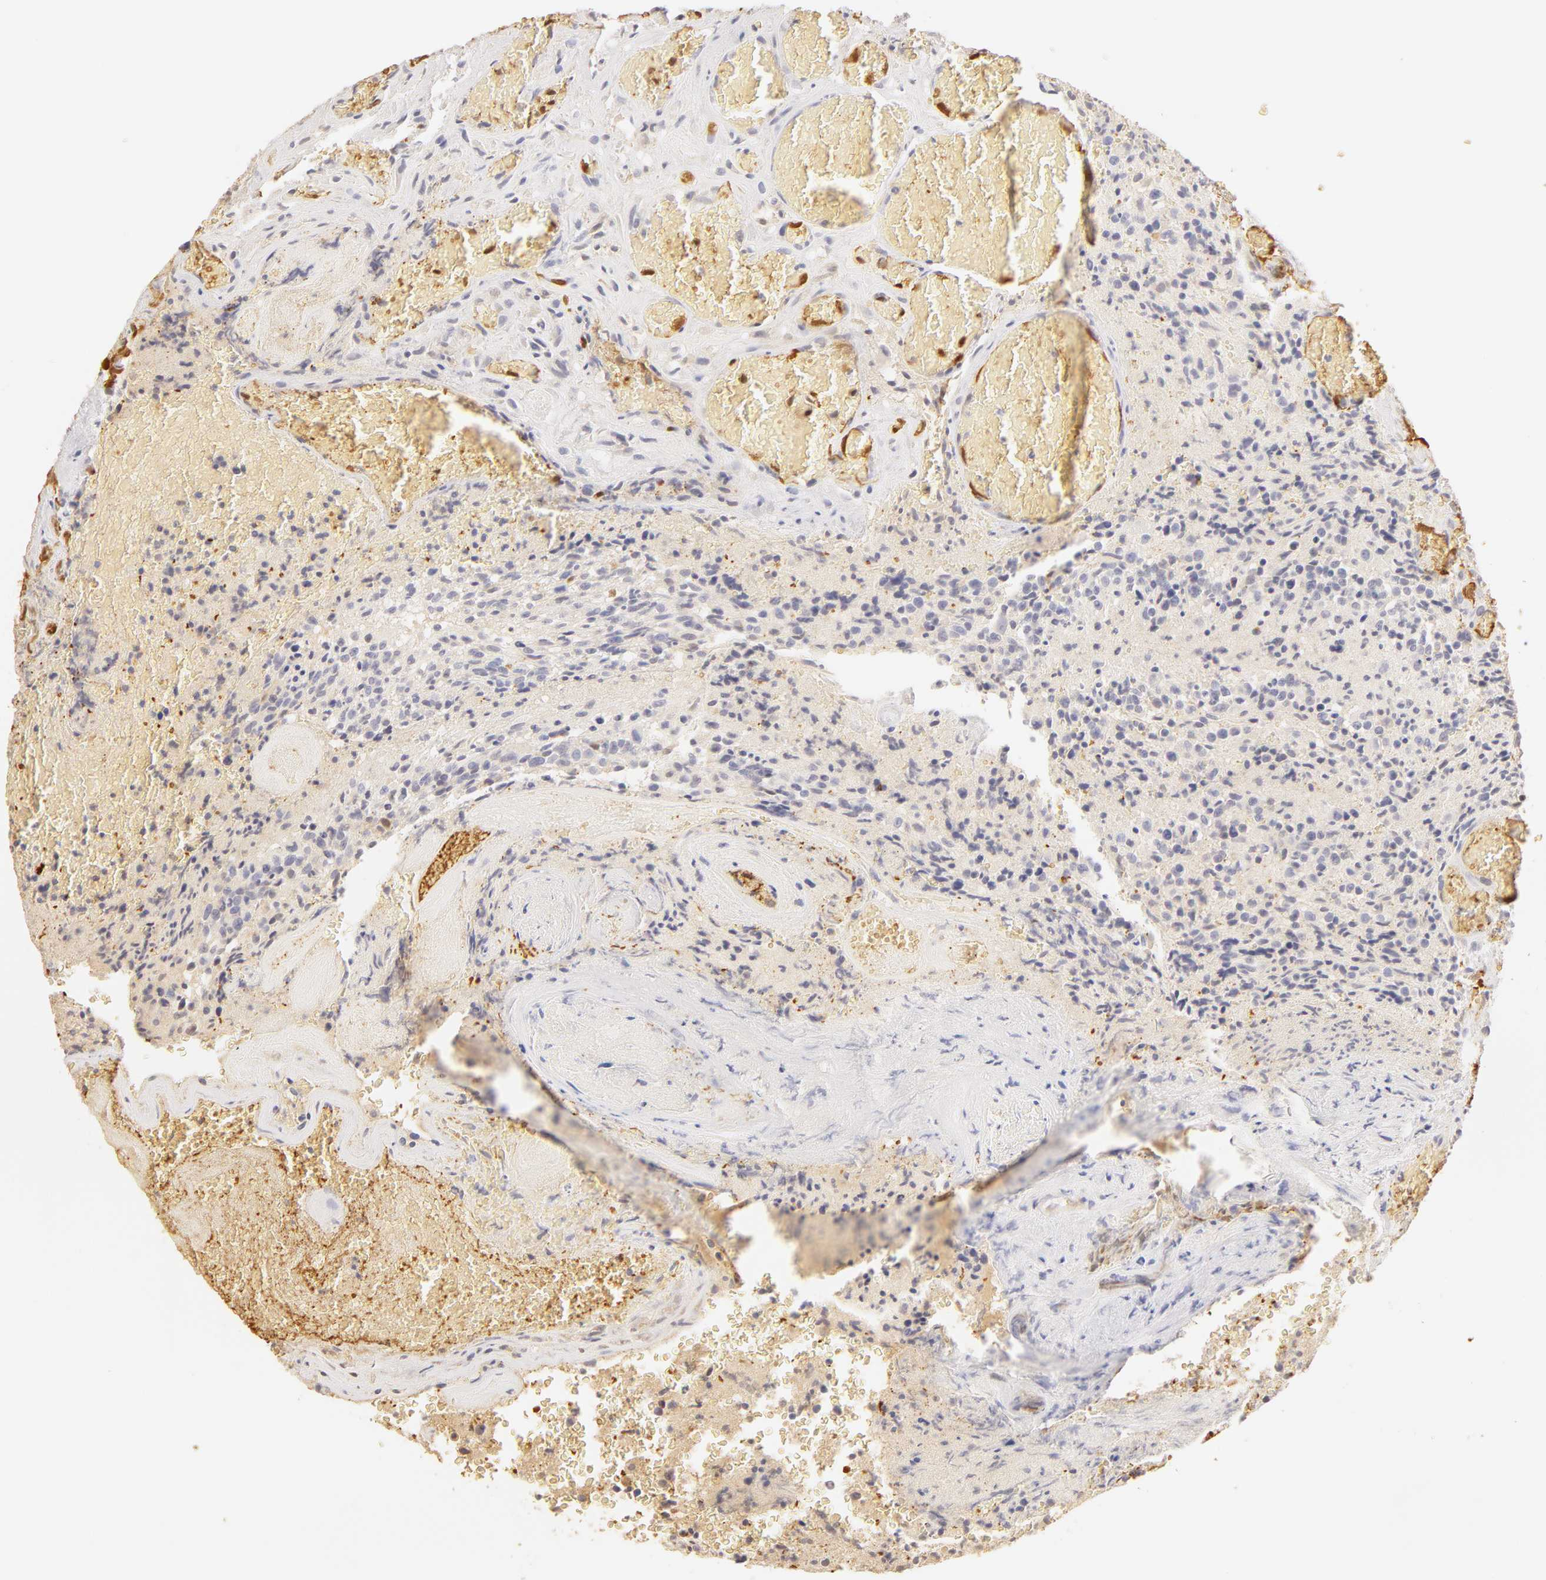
{"staining": {"intensity": "negative", "quantity": "none", "location": "none"}, "tissue": "glioma", "cell_type": "Tumor cells", "image_type": "cancer", "snomed": [{"axis": "morphology", "description": "Glioma, malignant, High grade"}, {"axis": "topography", "description": "Brain"}], "caption": "Tumor cells are negative for protein expression in human glioma.", "gene": "CA2", "patient": {"sex": "male", "age": 36}}